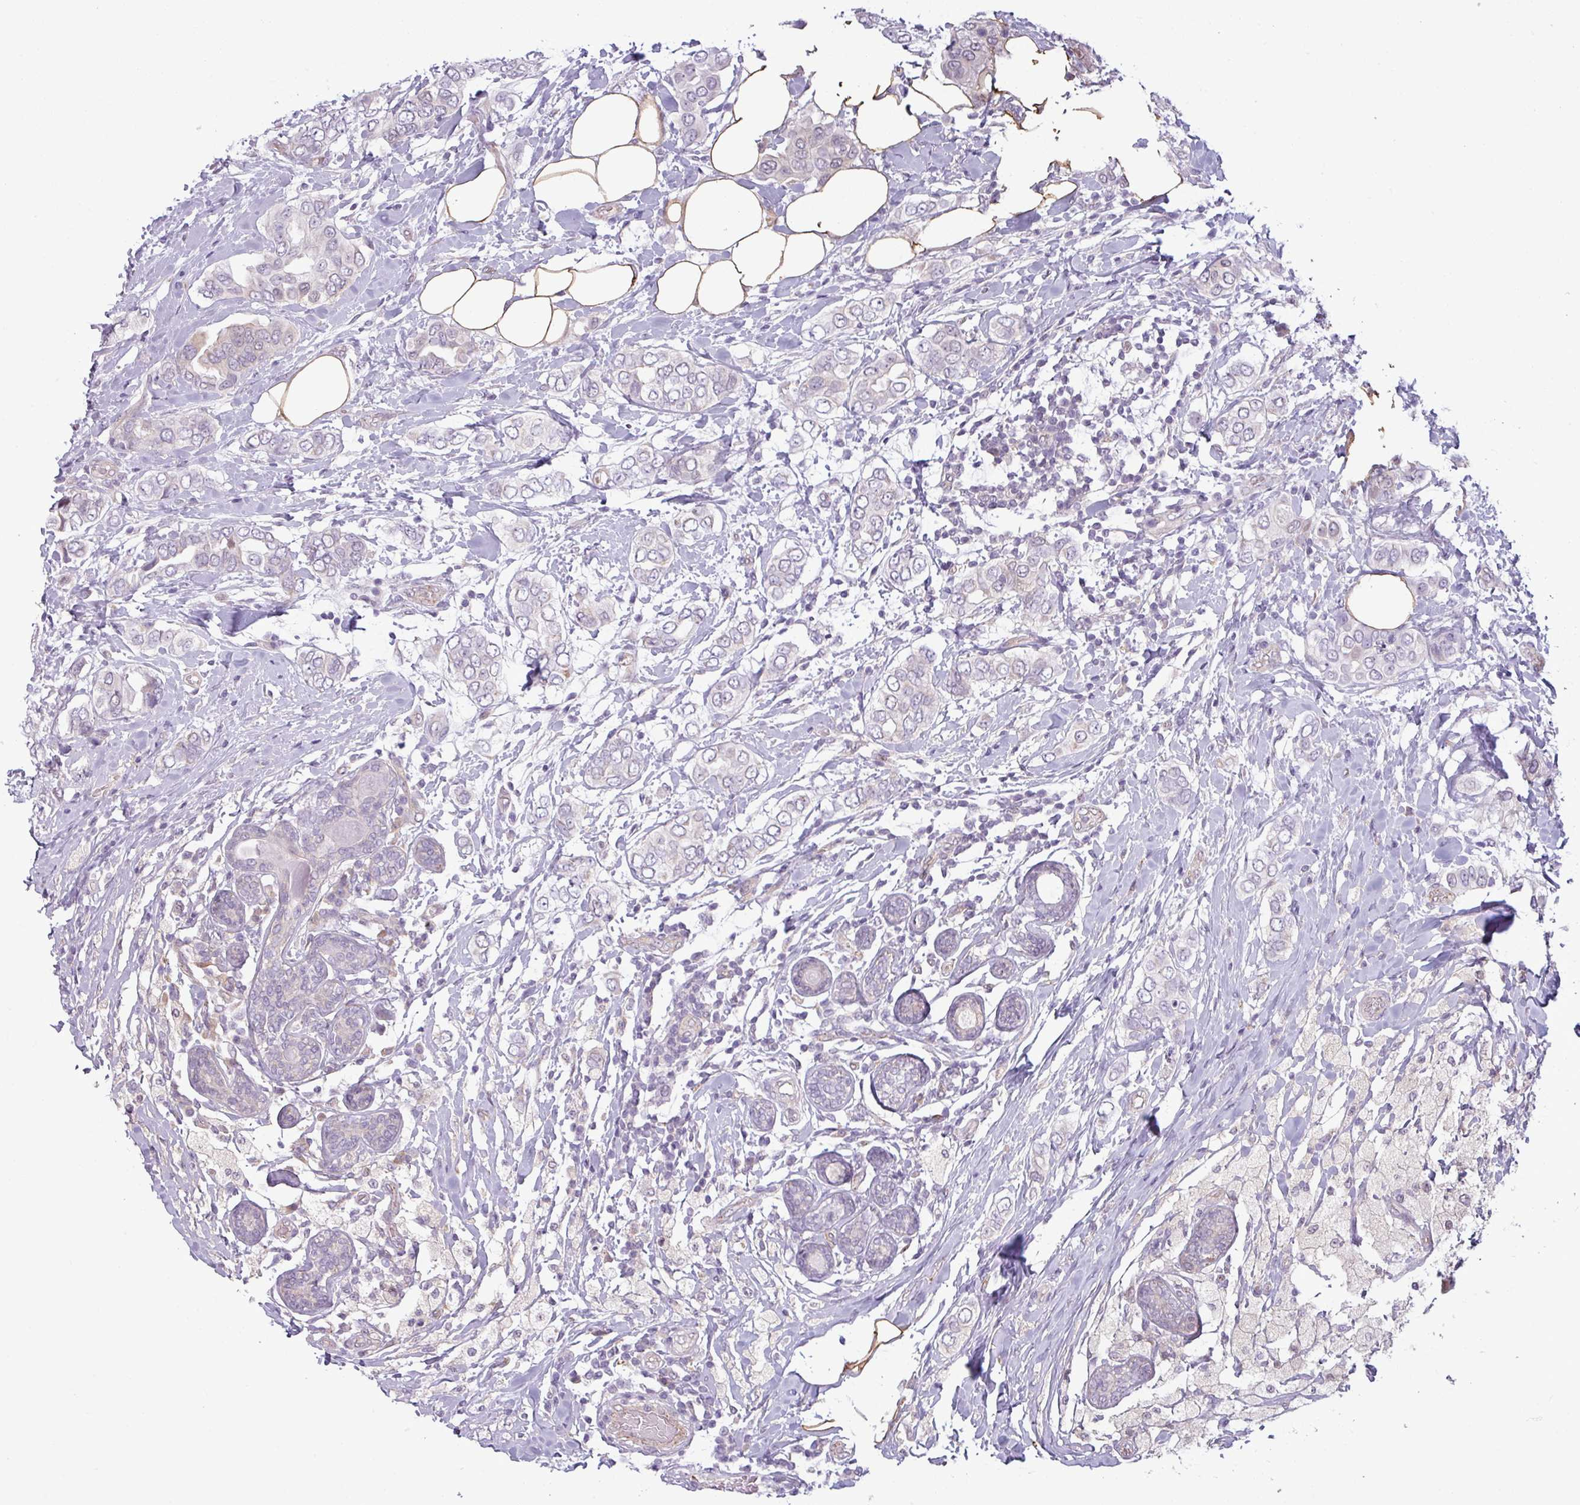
{"staining": {"intensity": "negative", "quantity": "none", "location": "none"}, "tissue": "breast cancer", "cell_type": "Tumor cells", "image_type": "cancer", "snomed": [{"axis": "morphology", "description": "Lobular carcinoma"}, {"axis": "topography", "description": "Breast"}], "caption": "High power microscopy image of an immunohistochemistry image of breast cancer, revealing no significant expression in tumor cells.", "gene": "CCDC144A", "patient": {"sex": "female", "age": 51}}